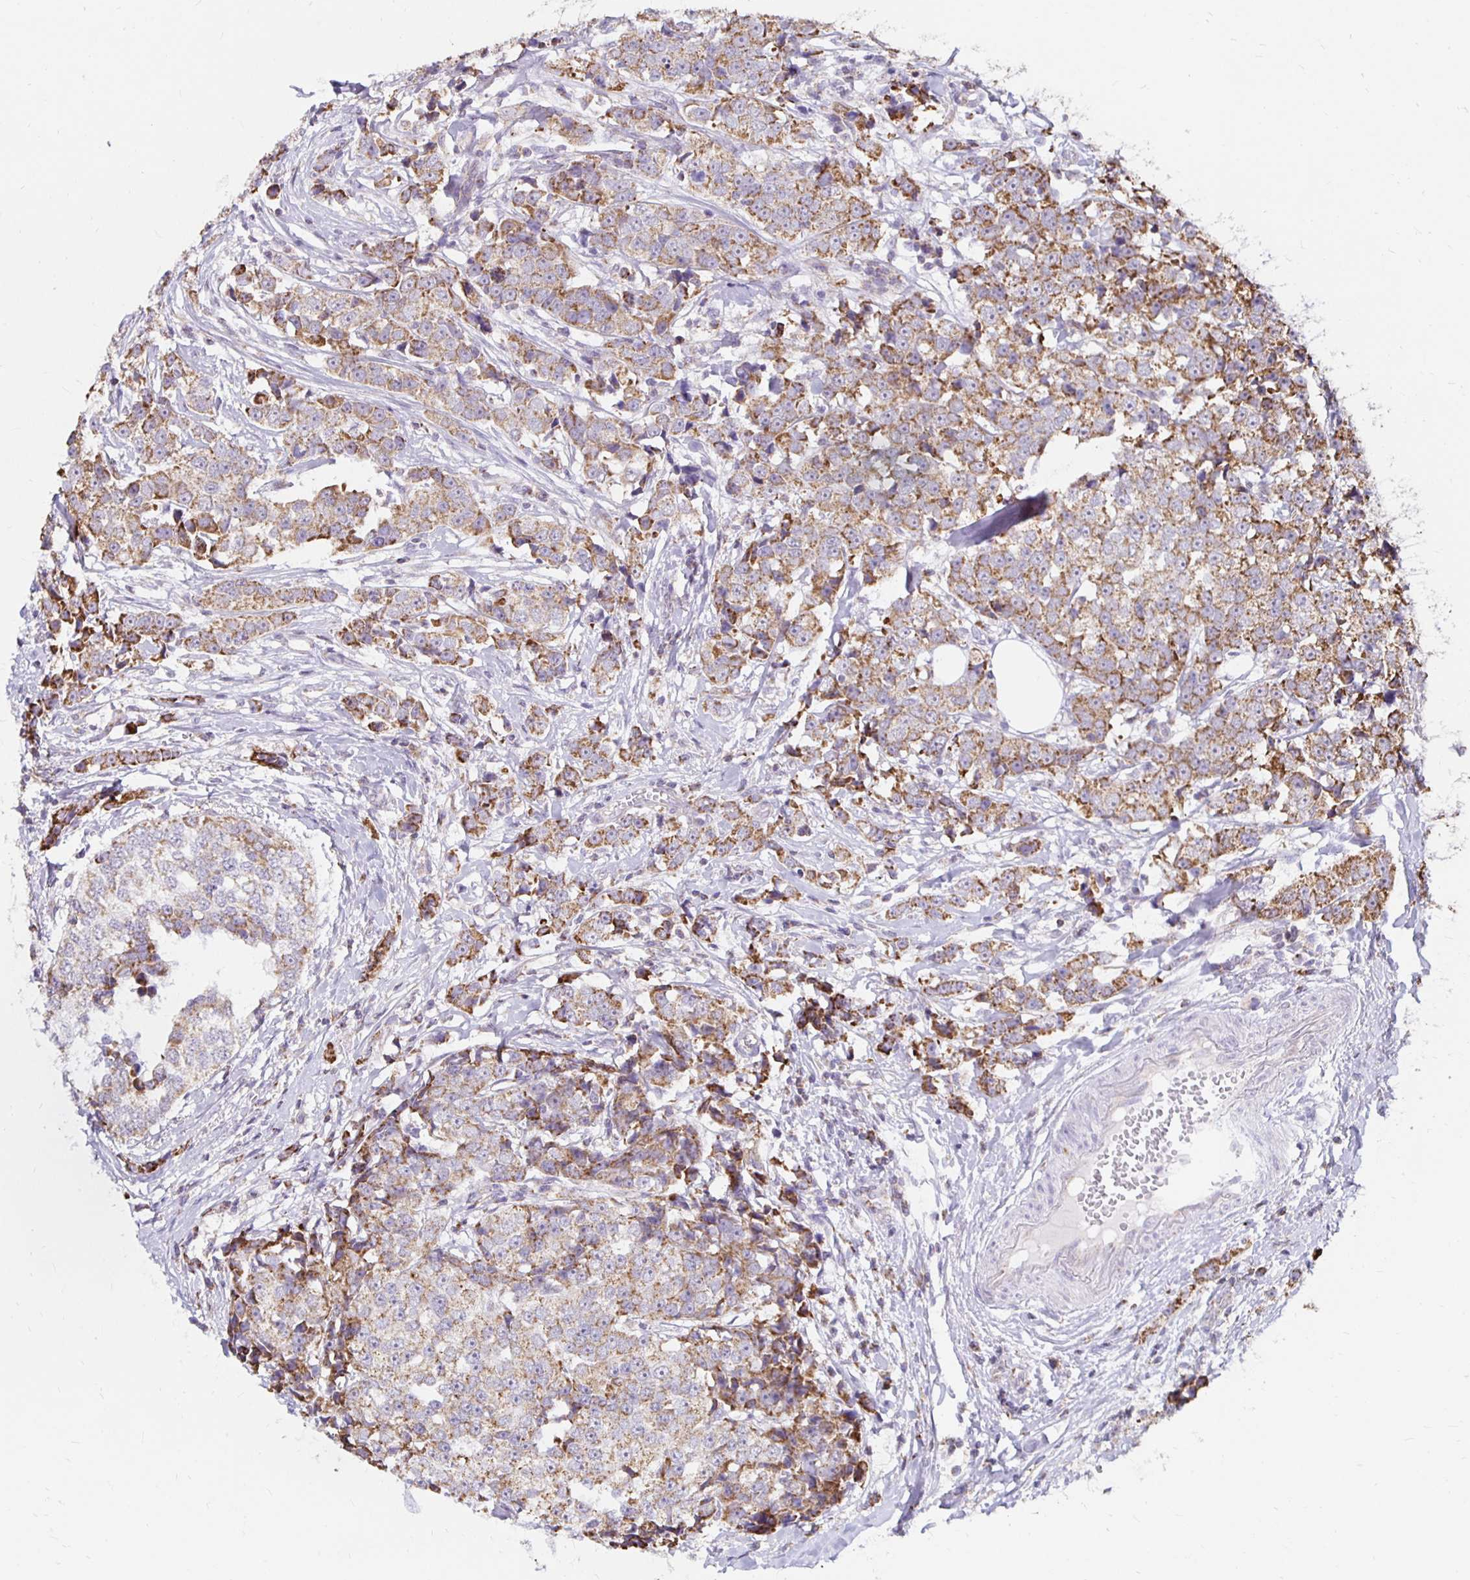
{"staining": {"intensity": "moderate", "quantity": ">75%", "location": "cytoplasmic/membranous"}, "tissue": "breast cancer", "cell_type": "Tumor cells", "image_type": "cancer", "snomed": [{"axis": "morphology", "description": "Duct carcinoma"}, {"axis": "topography", "description": "Breast"}], "caption": "Tumor cells show medium levels of moderate cytoplasmic/membranous expression in approximately >75% of cells in human invasive ductal carcinoma (breast).", "gene": "IER3", "patient": {"sex": "female", "age": 80}}